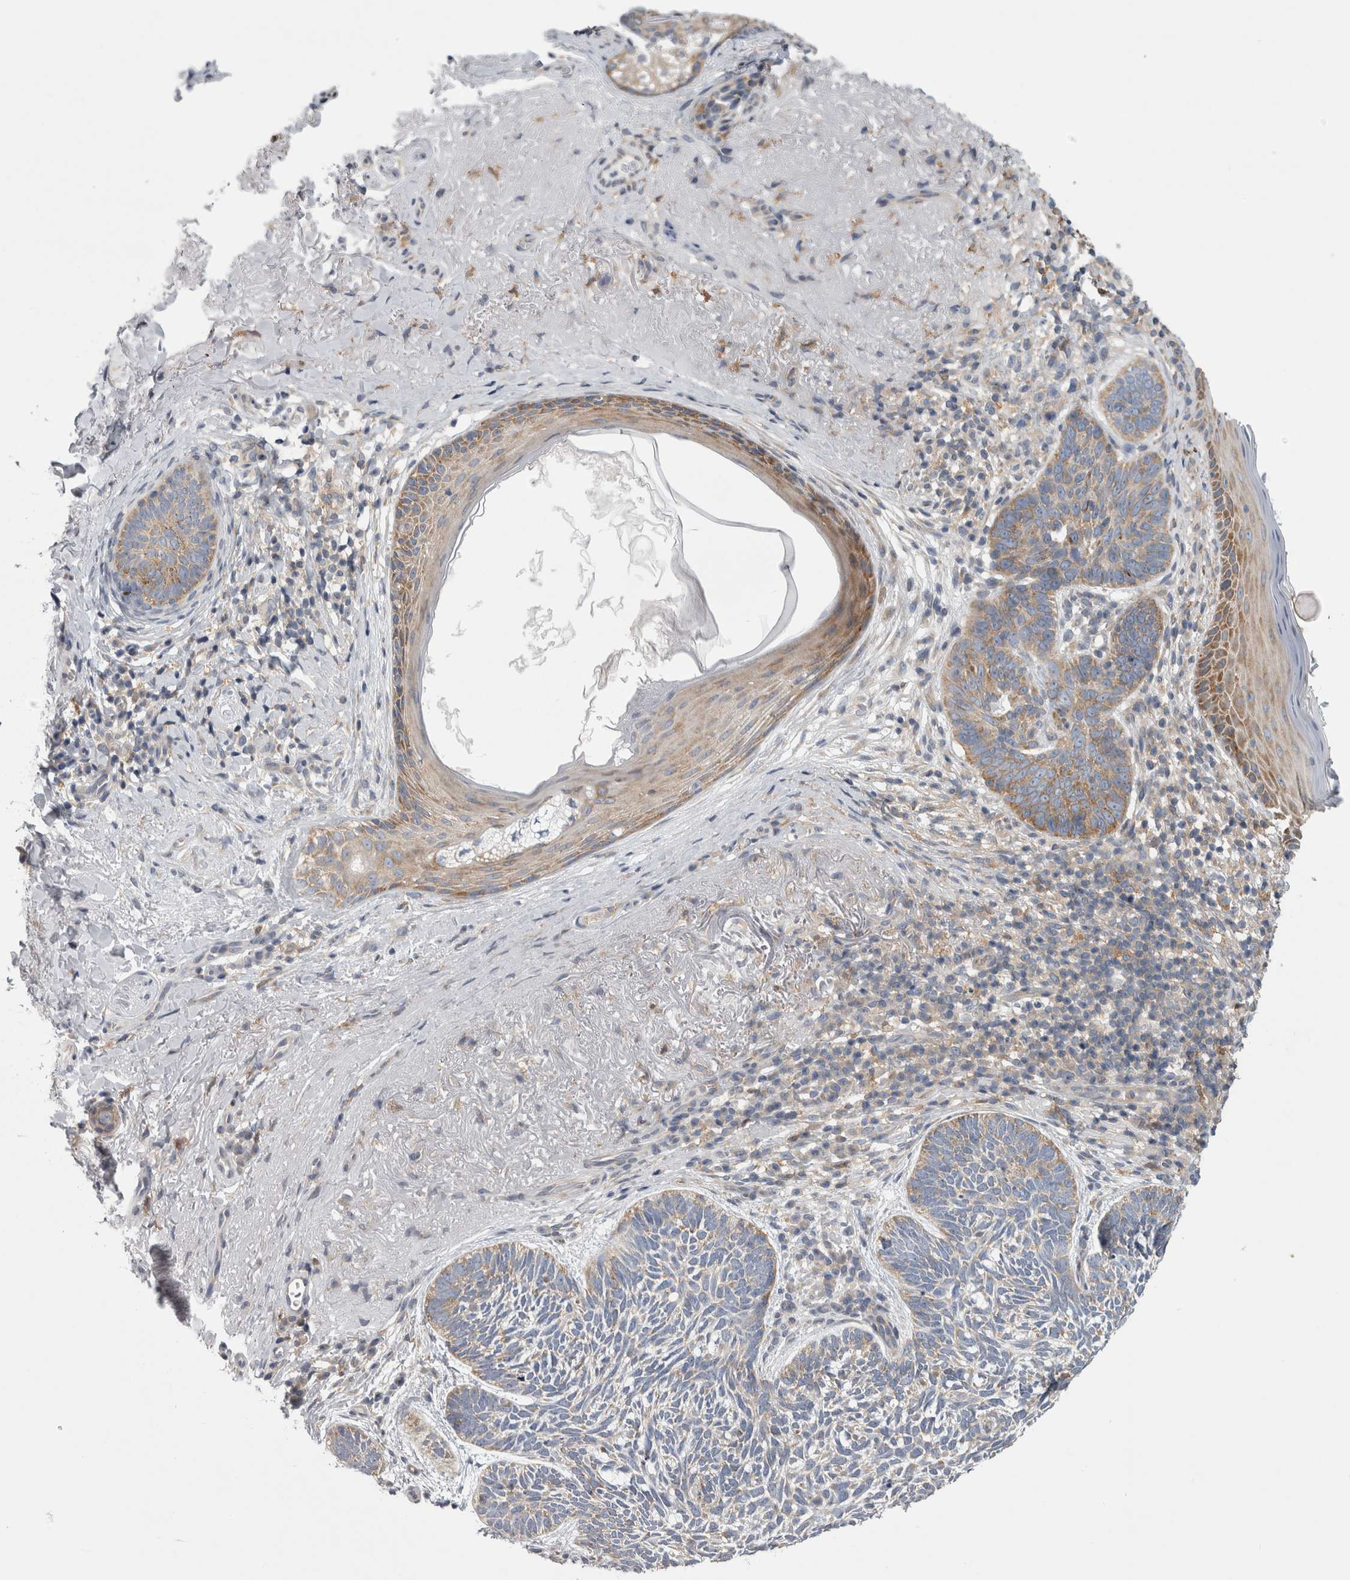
{"staining": {"intensity": "moderate", "quantity": ">75%", "location": "cytoplasmic/membranous"}, "tissue": "skin cancer", "cell_type": "Tumor cells", "image_type": "cancer", "snomed": [{"axis": "morphology", "description": "Basal cell carcinoma"}, {"axis": "topography", "description": "Skin"}], "caption": "Immunohistochemistry (IHC) image of neoplastic tissue: skin basal cell carcinoma stained using IHC displays medium levels of moderate protein expression localized specifically in the cytoplasmic/membranous of tumor cells, appearing as a cytoplasmic/membranous brown color.", "gene": "PRRC2C", "patient": {"sex": "female", "age": 85}}